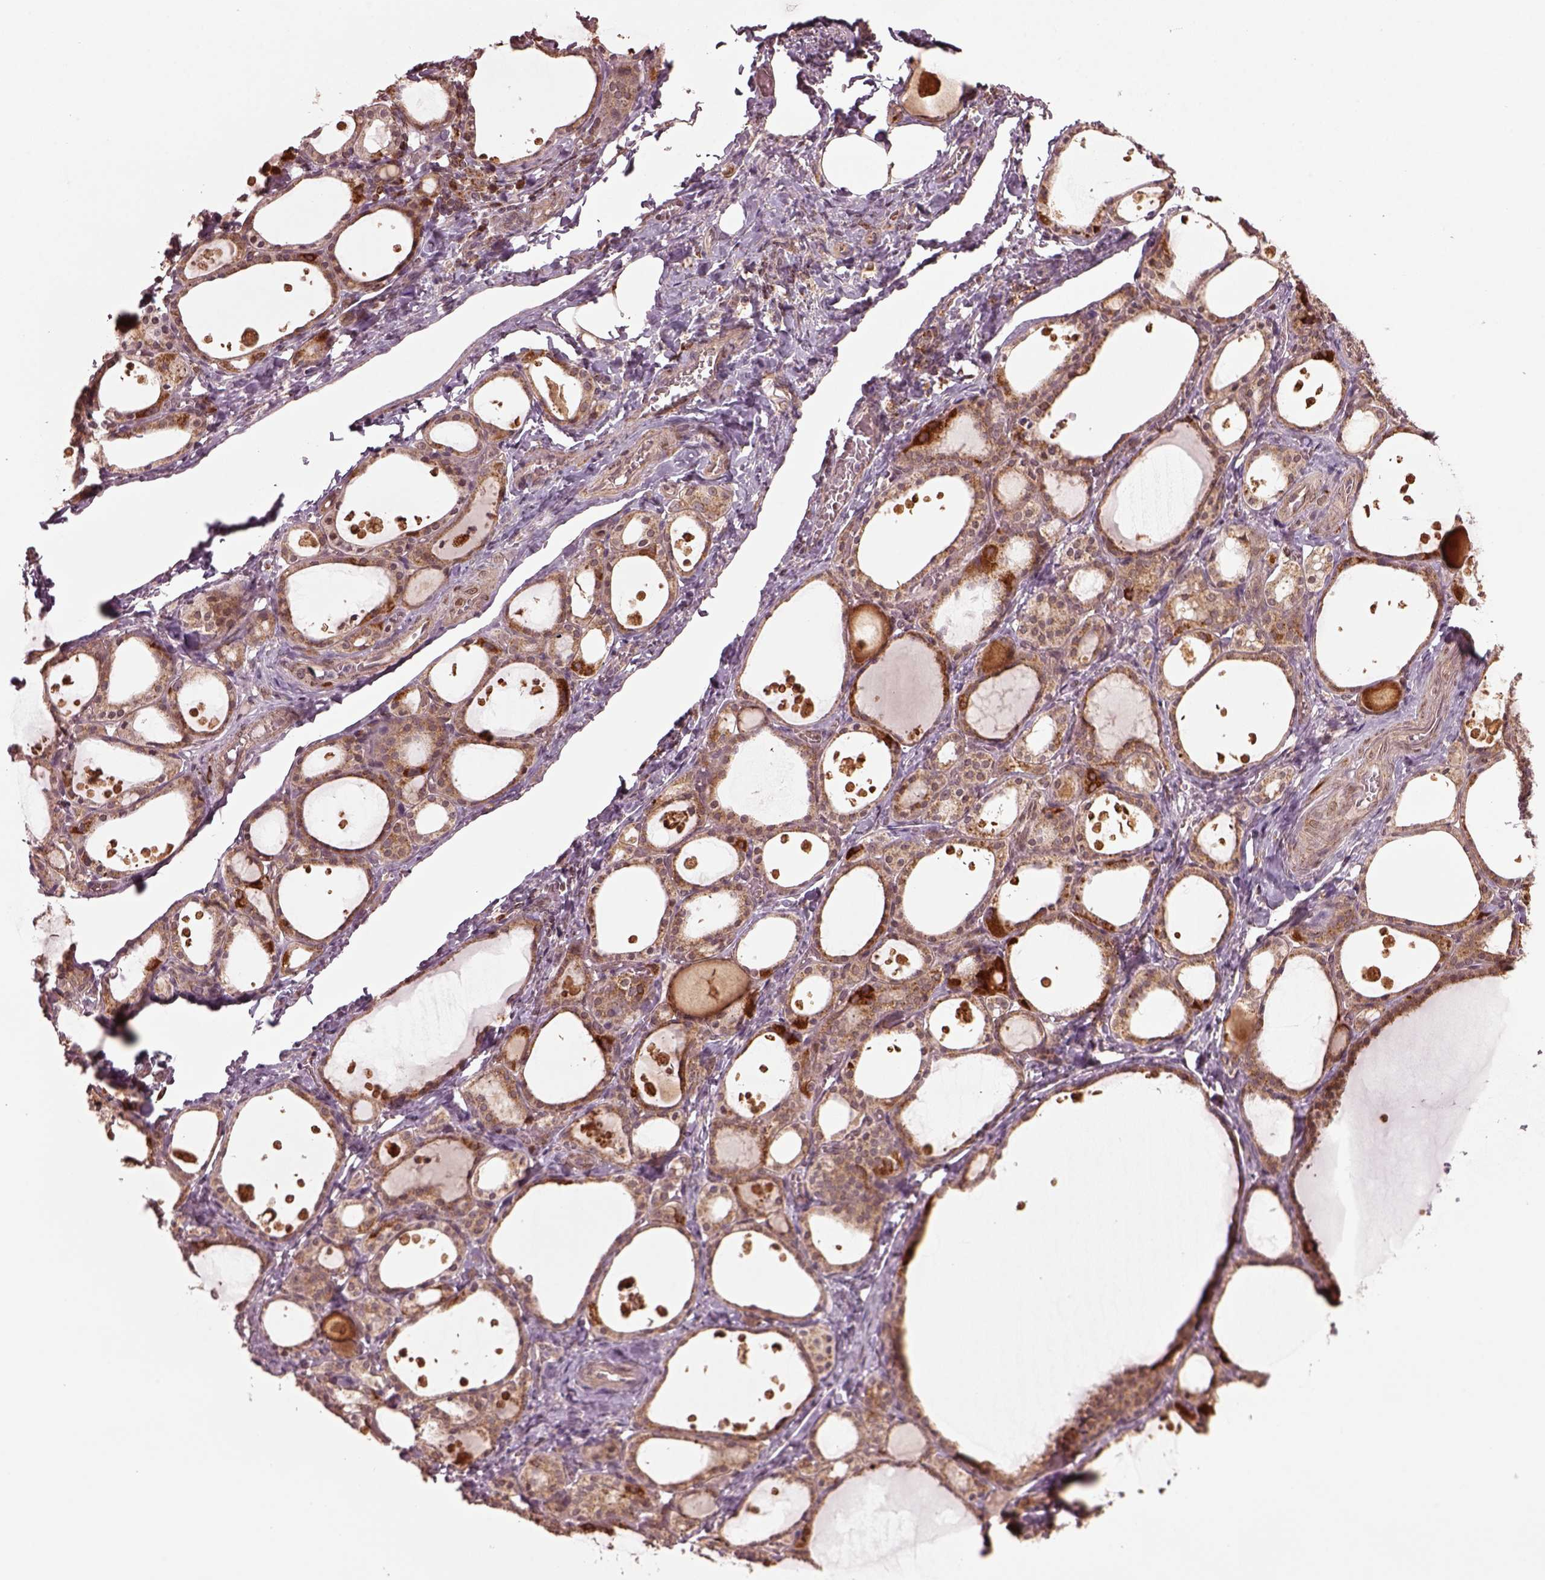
{"staining": {"intensity": "moderate", "quantity": ">75%", "location": "cytoplasmic/membranous"}, "tissue": "thyroid gland", "cell_type": "Glandular cells", "image_type": "normal", "snomed": [{"axis": "morphology", "description": "Normal tissue, NOS"}, {"axis": "topography", "description": "Thyroid gland"}], "caption": "Brown immunohistochemical staining in unremarkable human thyroid gland reveals moderate cytoplasmic/membranous staining in about >75% of glandular cells.", "gene": "SEL1L3", "patient": {"sex": "male", "age": 68}}